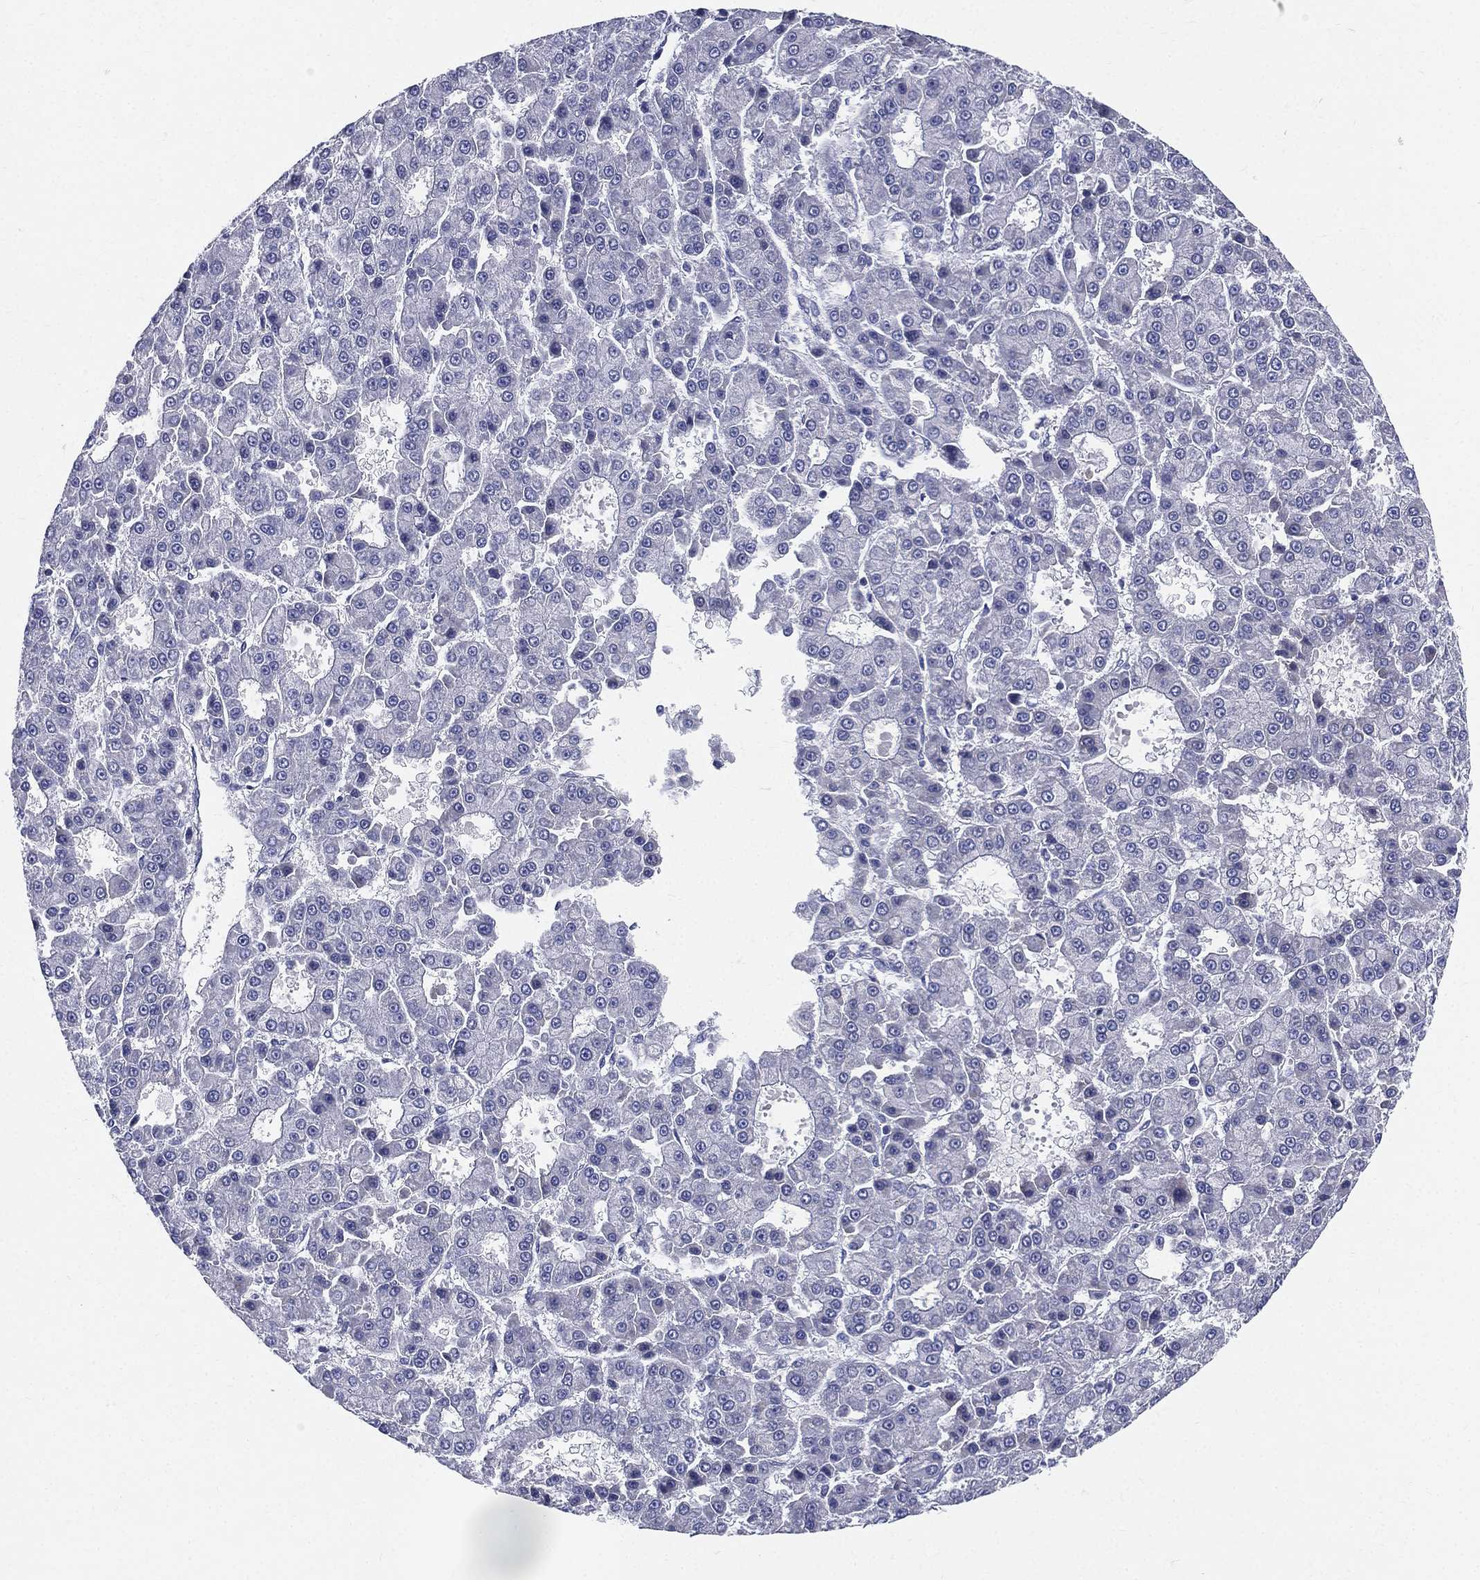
{"staining": {"intensity": "negative", "quantity": "none", "location": "none"}, "tissue": "liver cancer", "cell_type": "Tumor cells", "image_type": "cancer", "snomed": [{"axis": "morphology", "description": "Carcinoma, Hepatocellular, NOS"}, {"axis": "topography", "description": "Liver"}], "caption": "DAB (3,3'-diaminobenzidine) immunohistochemical staining of liver cancer displays no significant expression in tumor cells. (DAB immunohistochemistry (IHC) with hematoxylin counter stain).", "gene": "PWWP3A", "patient": {"sex": "male", "age": 70}}